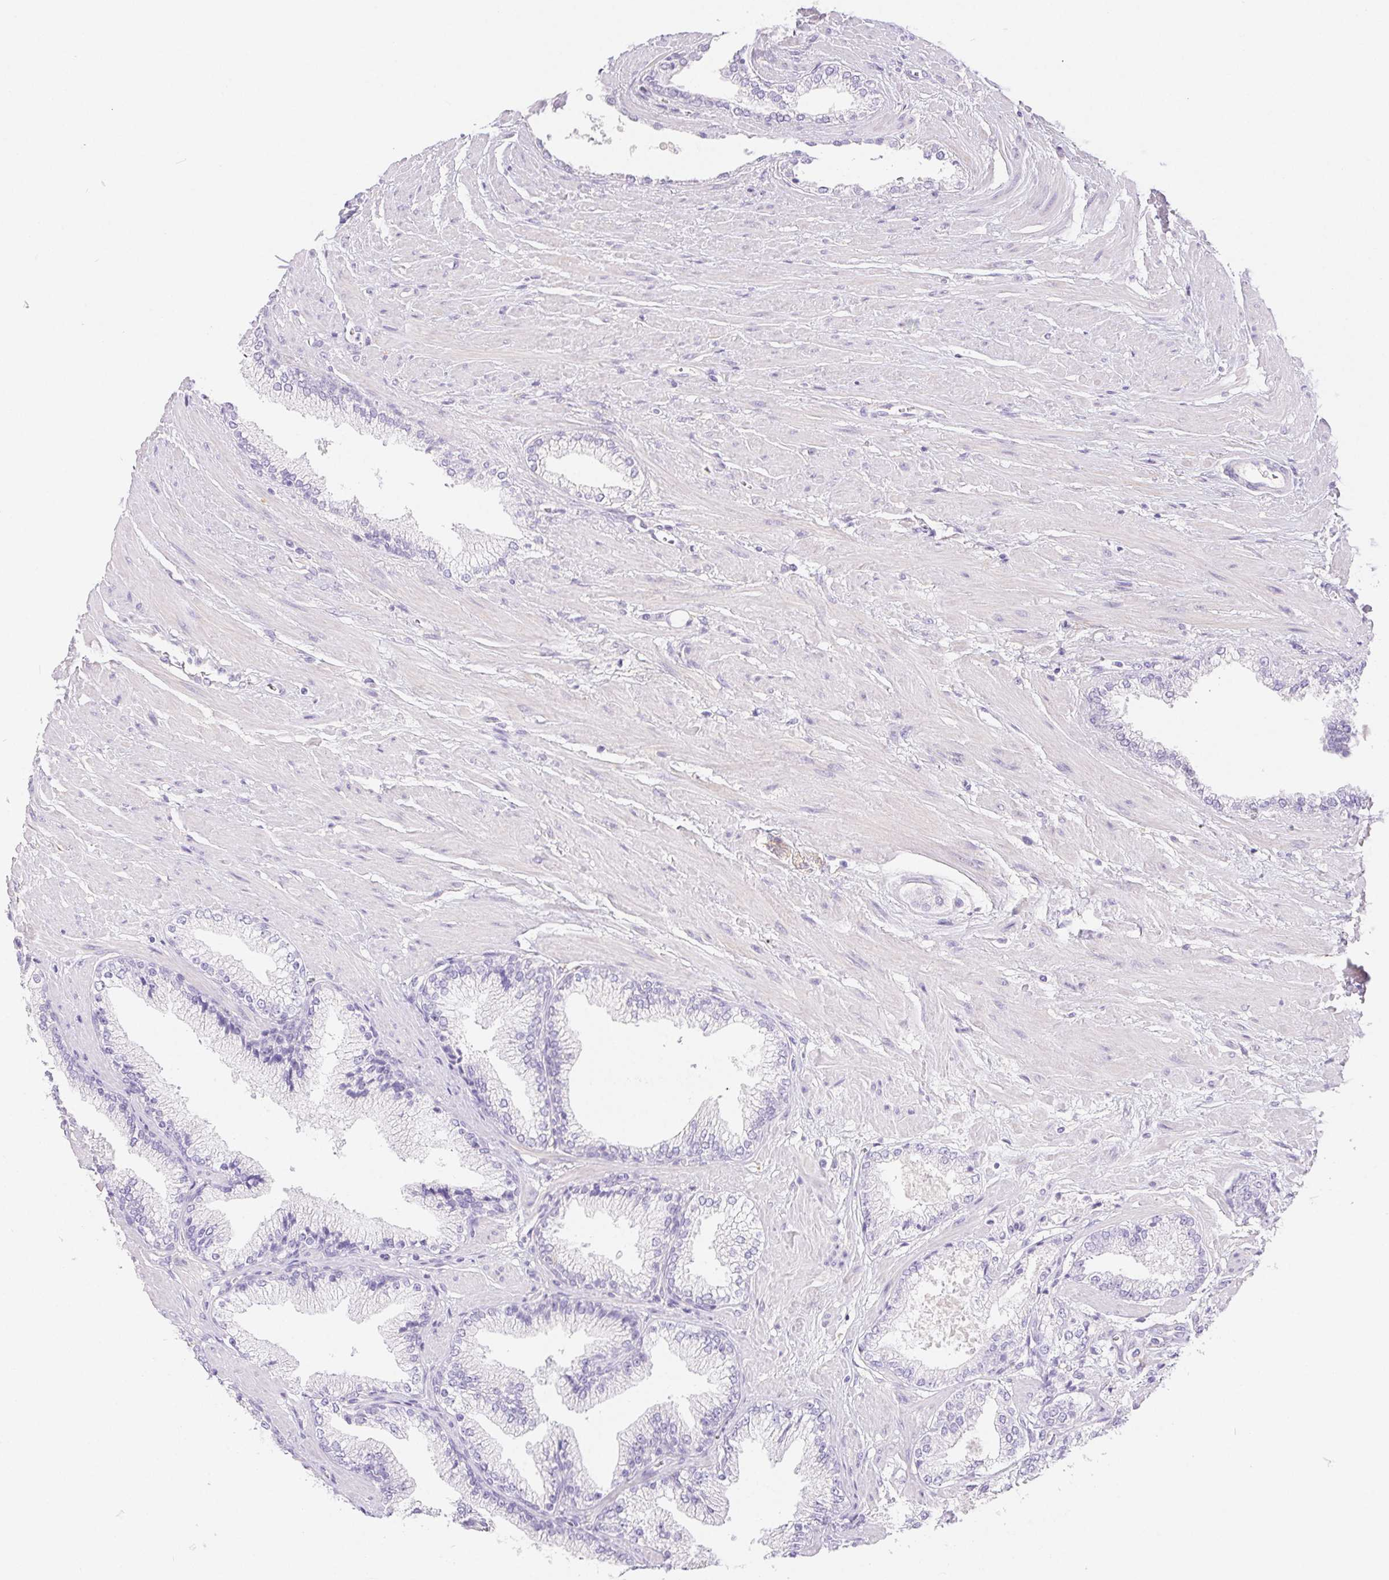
{"staining": {"intensity": "negative", "quantity": "none", "location": "none"}, "tissue": "prostate cancer", "cell_type": "Tumor cells", "image_type": "cancer", "snomed": [{"axis": "morphology", "description": "Adenocarcinoma, High grade"}, {"axis": "topography", "description": "Prostate"}], "caption": "This micrograph is of prostate cancer (adenocarcinoma (high-grade)) stained with IHC to label a protein in brown with the nuclei are counter-stained blue. There is no positivity in tumor cells. The staining was performed using DAB to visualize the protein expression in brown, while the nuclei were stained in blue with hematoxylin (Magnification: 20x).", "gene": "PNLIP", "patient": {"sex": "male", "age": 64}}